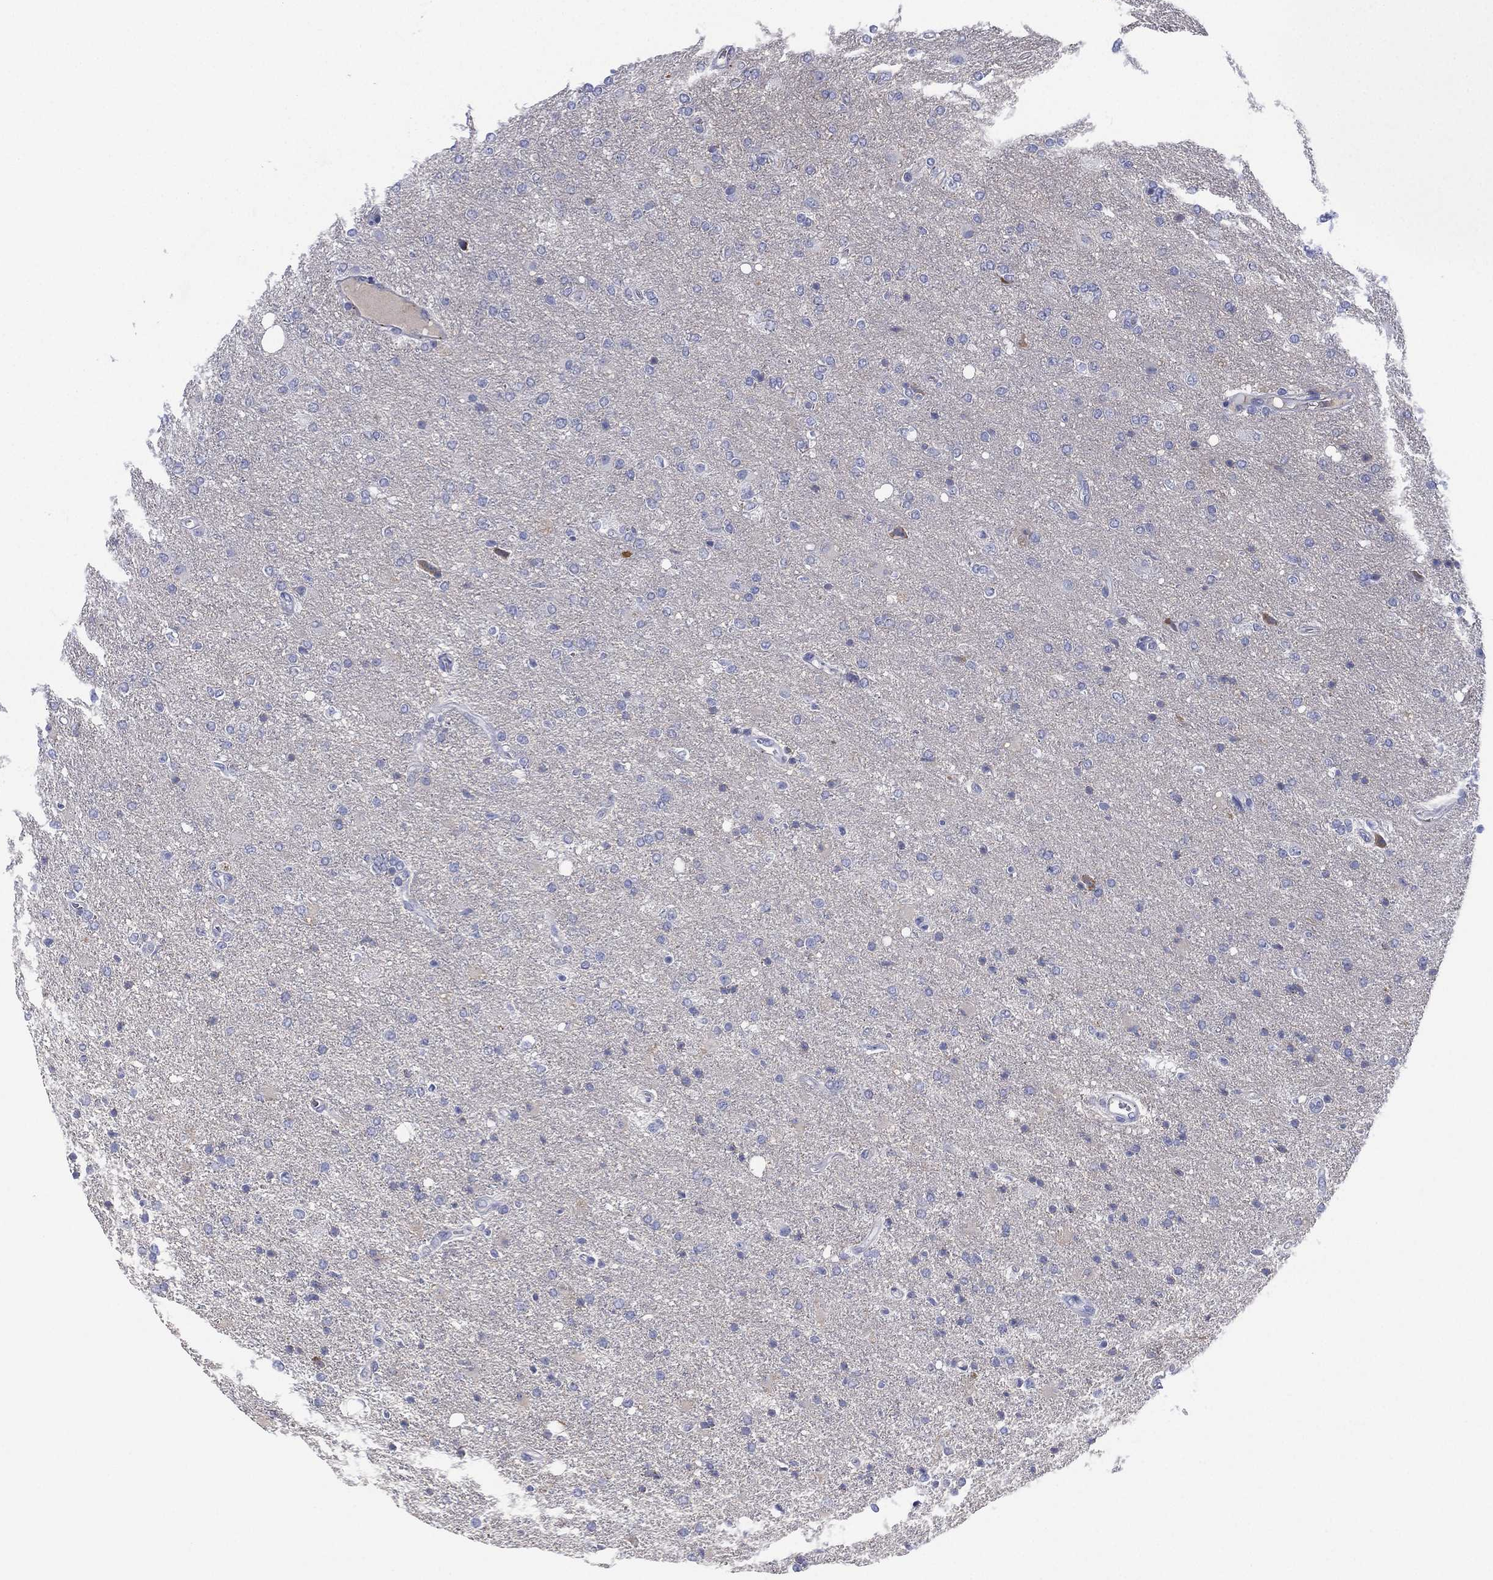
{"staining": {"intensity": "negative", "quantity": "none", "location": "none"}, "tissue": "glioma", "cell_type": "Tumor cells", "image_type": "cancer", "snomed": [{"axis": "morphology", "description": "Glioma, malignant, High grade"}, {"axis": "topography", "description": "Cerebral cortex"}], "caption": "Immunohistochemistry (IHC) of human high-grade glioma (malignant) exhibits no positivity in tumor cells.", "gene": "CYP2D6", "patient": {"sex": "male", "age": 70}}